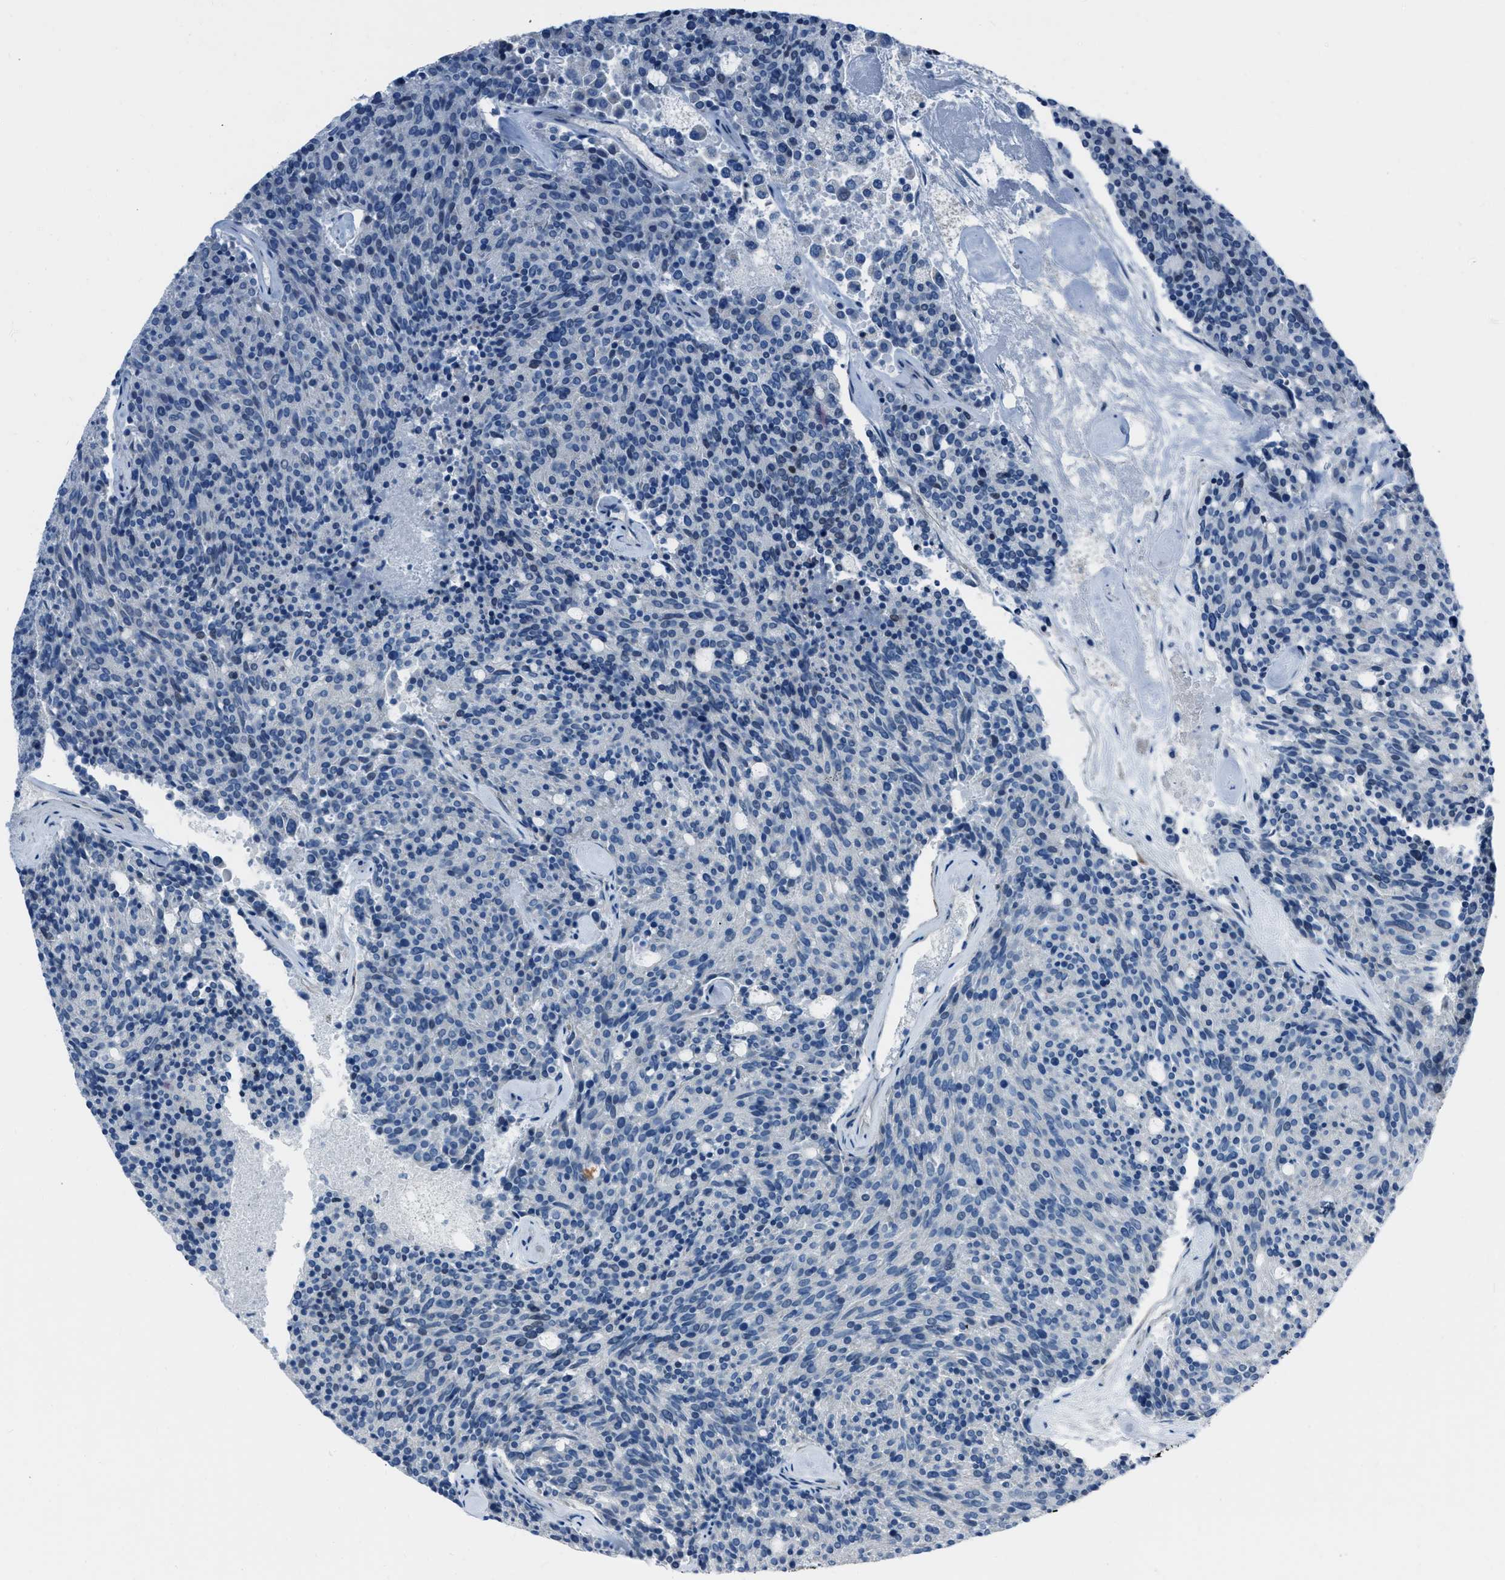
{"staining": {"intensity": "negative", "quantity": "none", "location": "none"}, "tissue": "carcinoid", "cell_type": "Tumor cells", "image_type": "cancer", "snomed": [{"axis": "morphology", "description": "Carcinoid, malignant, NOS"}, {"axis": "topography", "description": "Pancreas"}], "caption": "An IHC micrograph of carcinoid is shown. There is no staining in tumor cells of carcinoid.", "gene": "SPATC1L", "patient": {"sex": "female", "age": 54}}